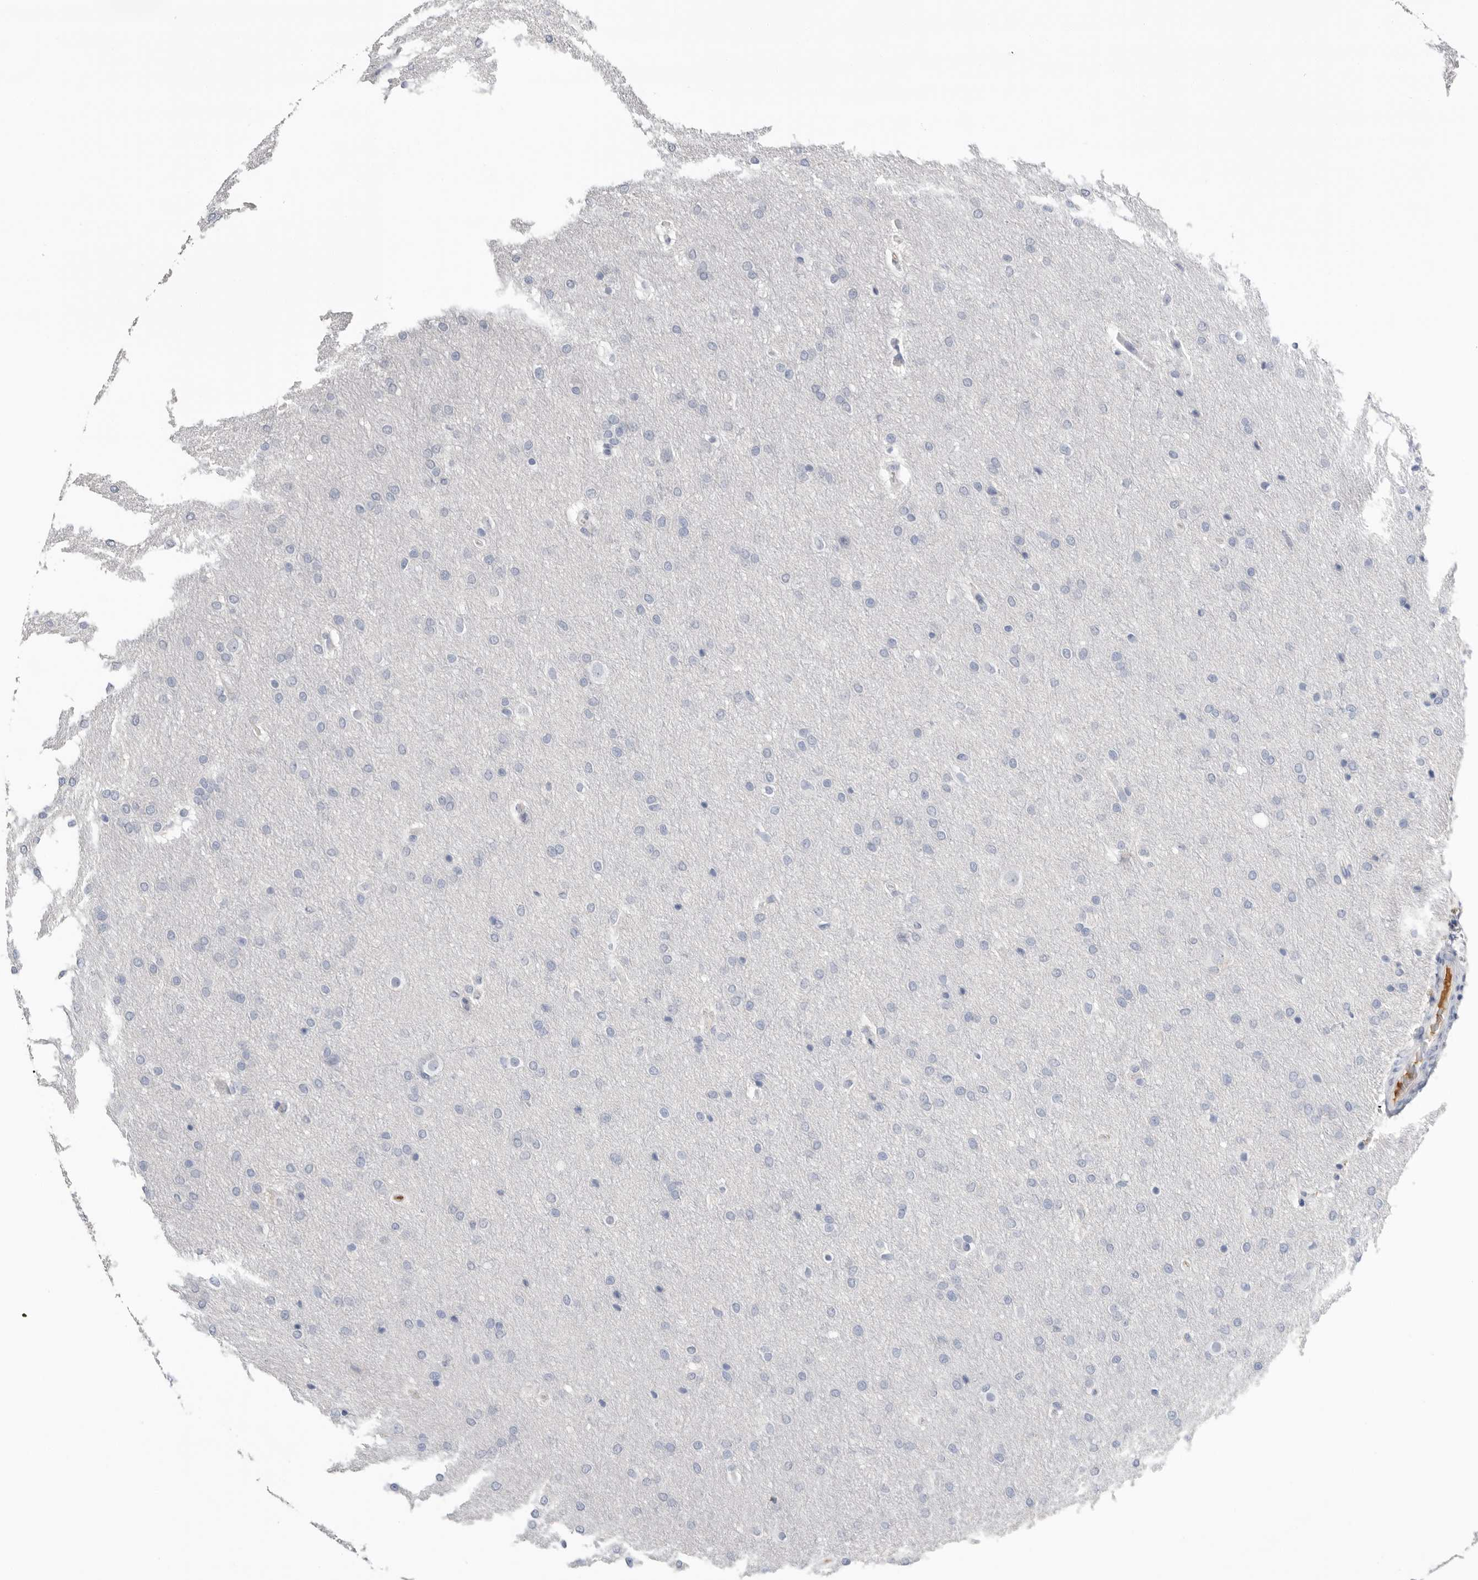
{"staining": {"intensity": "negative", "quantity": "none", "location": "none"}, "tissue": "glioma", "cell_type": "Tumor cells", "image_type": "cancer", "snomed": [{"axis": "morphology", "description": "Glioma, malignant, Low grade"}, {"axis": "topography", "description": "Brain"}], "caption": "The micrograph shows no significant positivity in tumor cells of glioma.", "gene": "APOA2", "patient": {"sex": "female", "age": 37}}